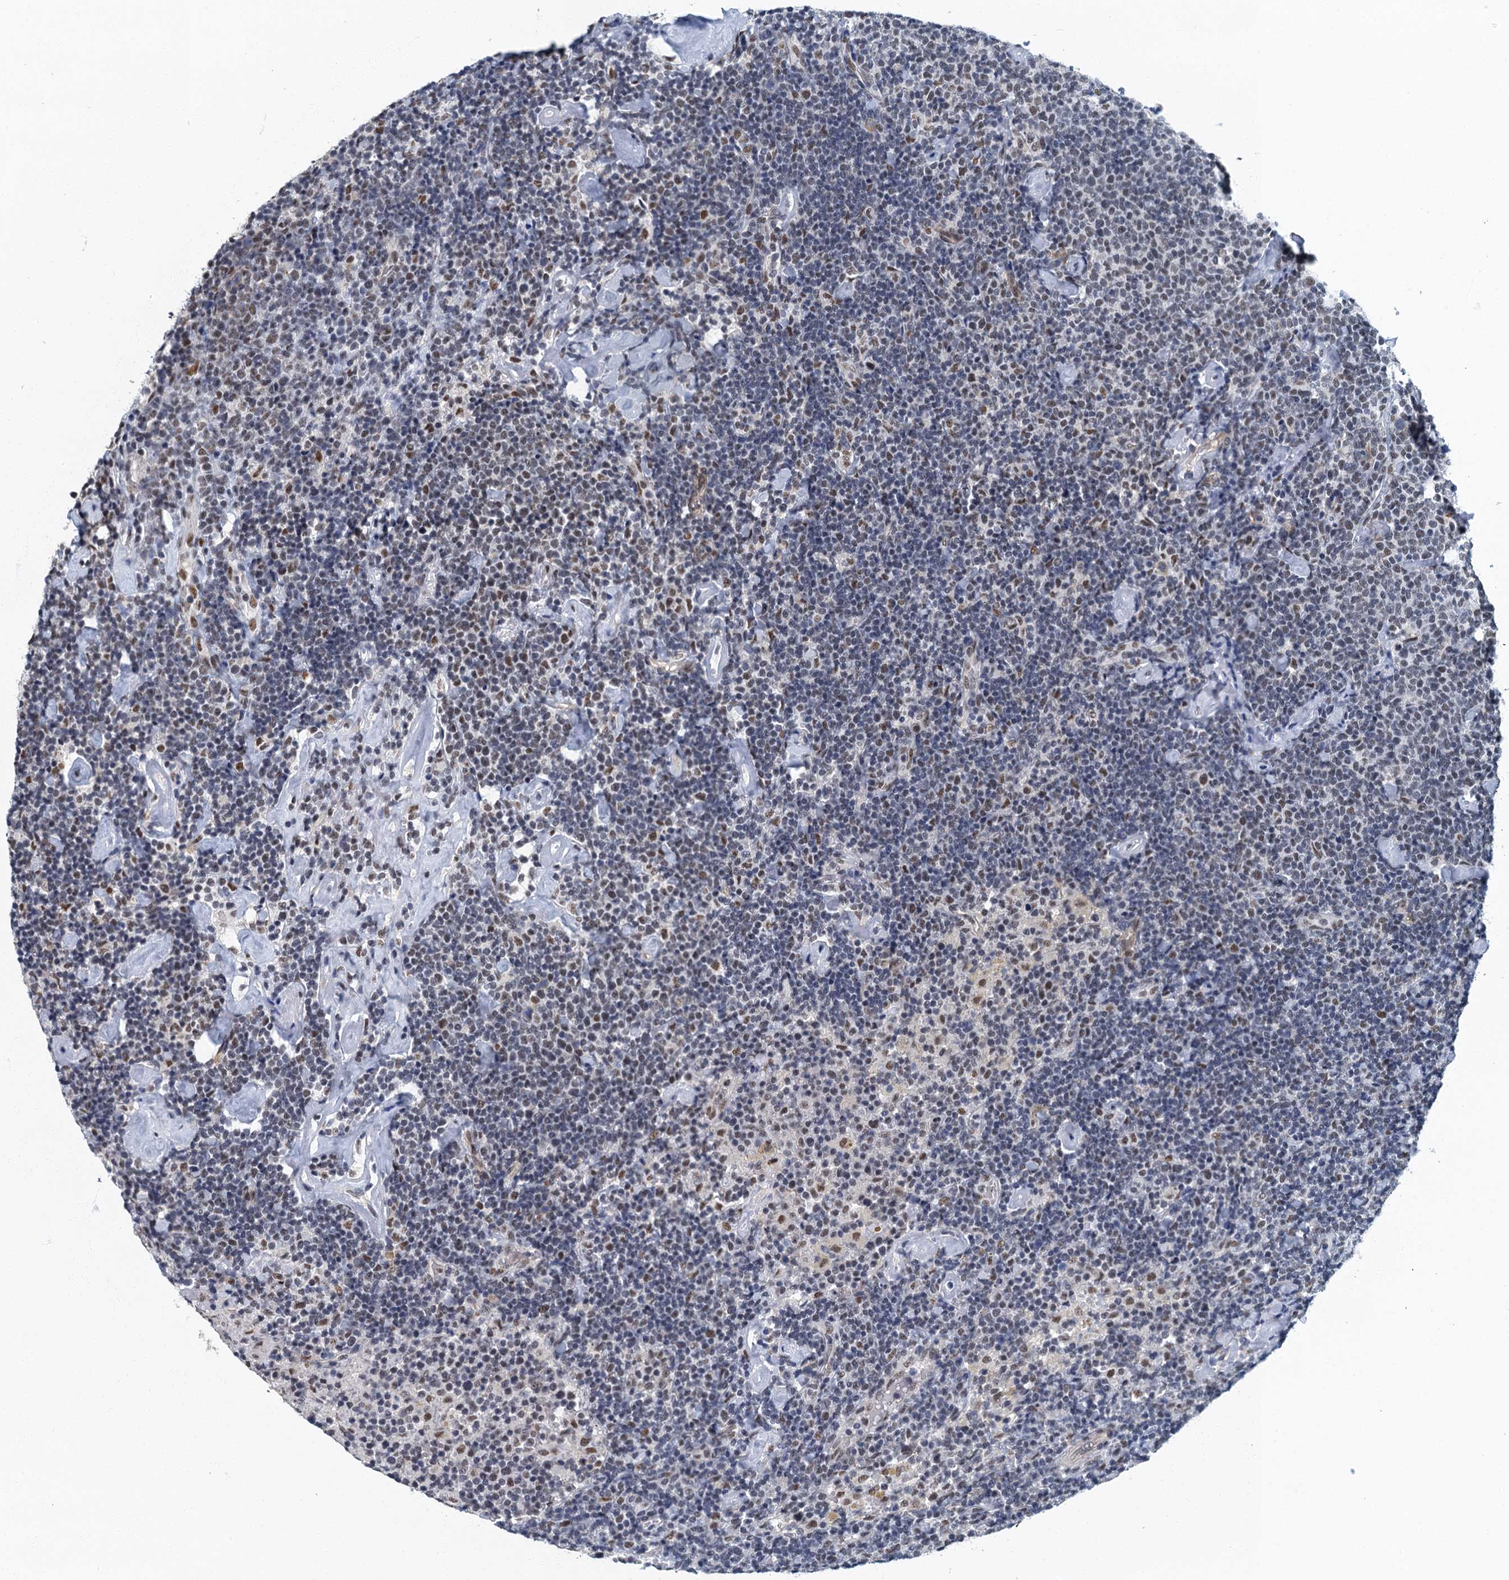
{"staining": {"intensity": "moderate", "quantity": "<25%", "location": "nuclear"}, "tissue": "lymphoma", "cell_type": "Tumor cells", "image_type": "cancer", "snomed": [{"axis": "morphology", "description": "Malignant lymphoma, non-Hodgkin's type, High grade"}, {"axis": "topography", "description": "Lymph node"}], "caption": "Malignant lymphoma, non-Hodgkin's type (high-grade) stained for a protein demonstrates moderate nuclear positivity in tumor cells. (DAB = brown stain, brightfield microscopy at high magnification).", "gene": "GADL1", "patient": {"sex": "male", "age": 61}}